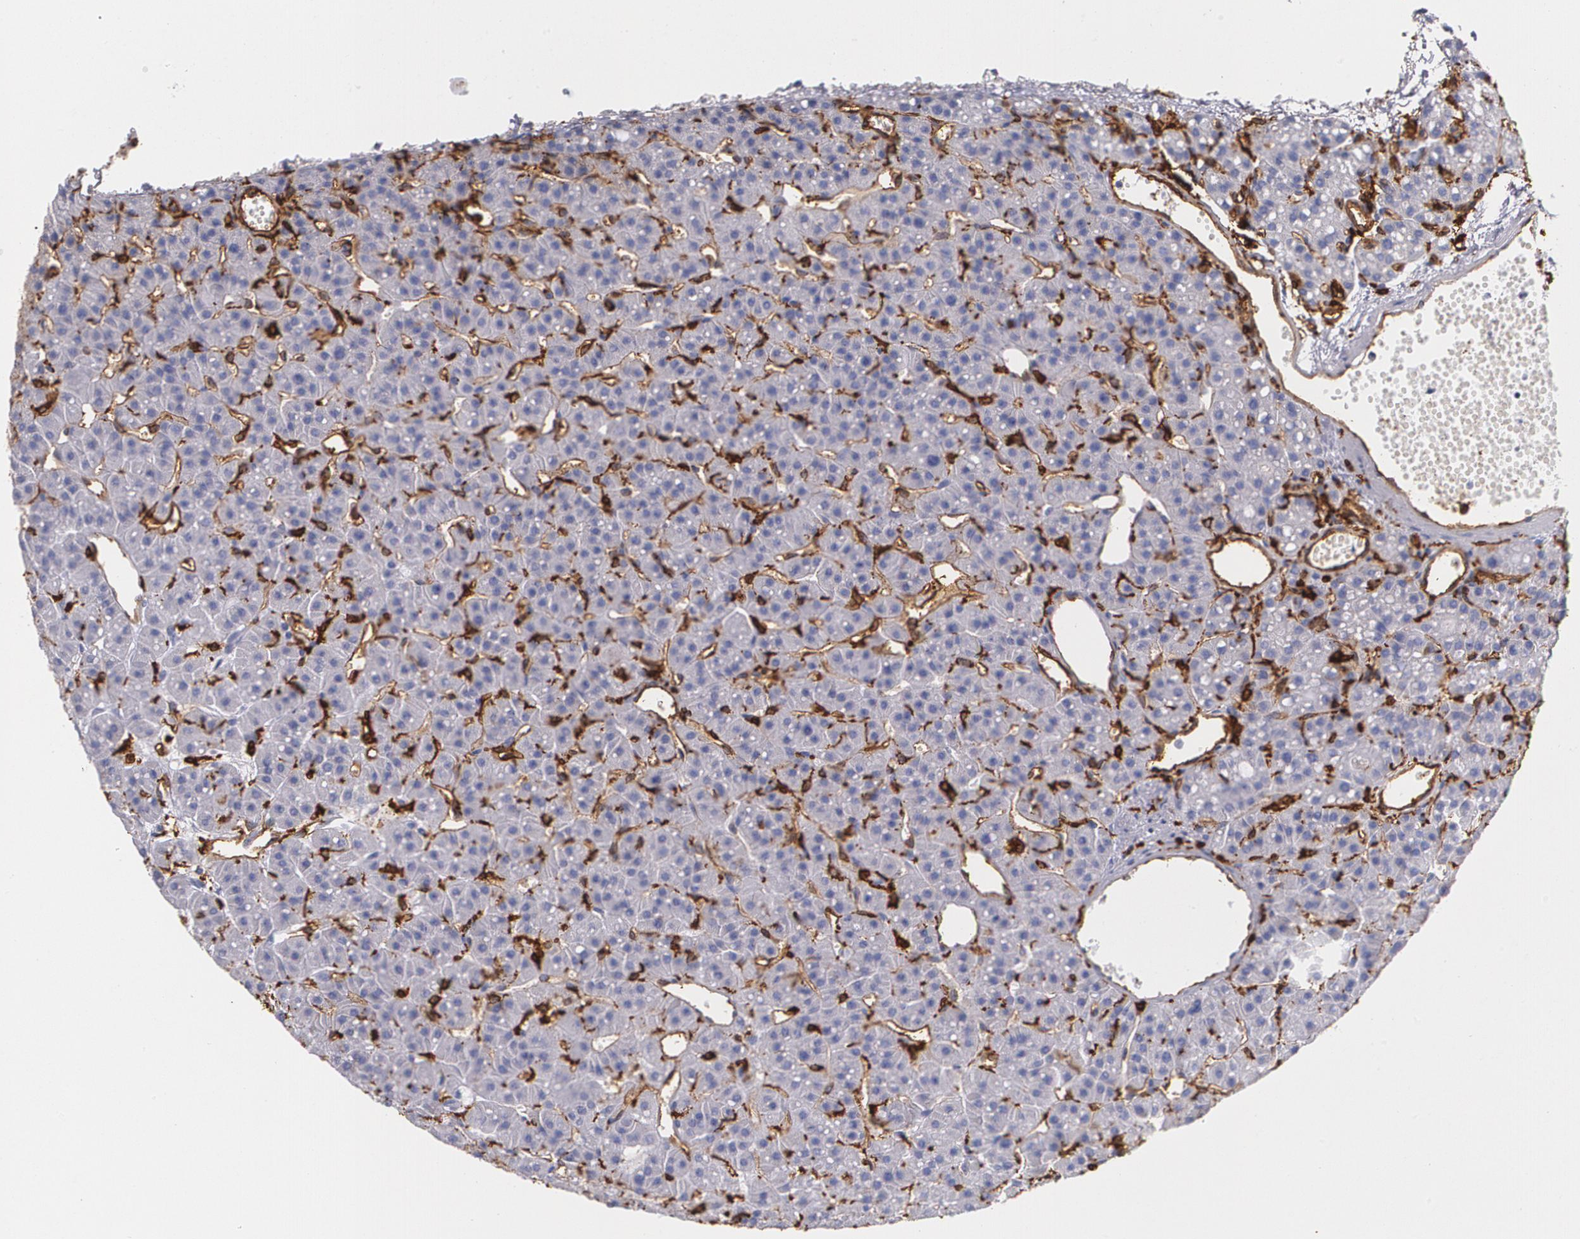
{"staining": {"intensity": "weak", "quantity": ">75%", "location": "cytoplasmic/membranous"}, "tissue": "parathyroid gland", "cell_type": "Glandular cells", "image_type": "normal", "snomed": [{"axis": "morphology", "description": "Normal tissue, NOS"}, {"axis": "topography", "description": "Parathyroid gland"}], "caption": "Approximately >75% of glandular cells in unremarkable human parathyroid gland demonstrate weak cytoplasmic/membranous protein positivity as visualized by brown immunohistochemical staining.", "gene": "HLA", "patient": {"sex": "female", "age": 76}}